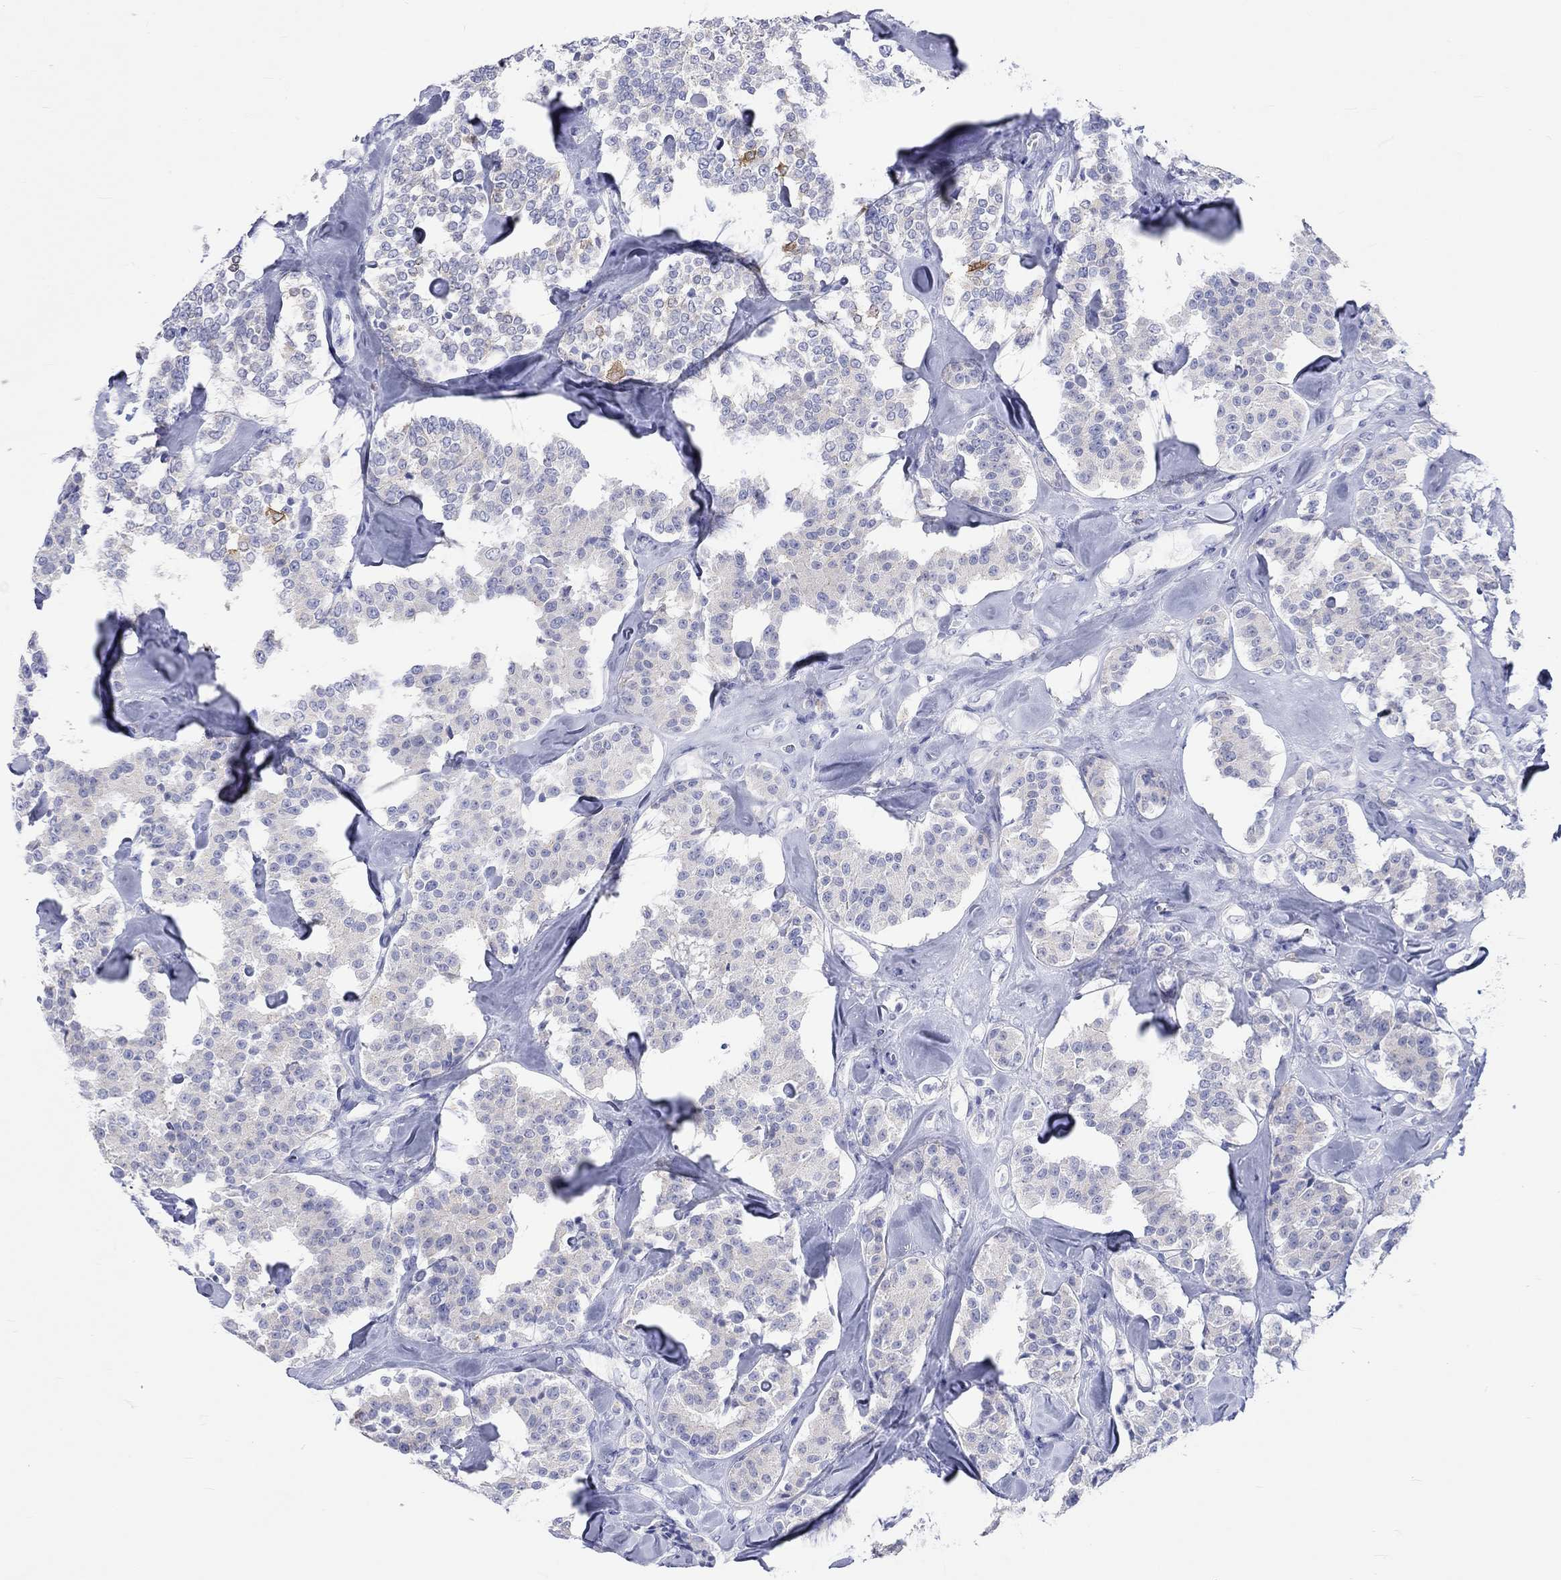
{"staining": {"intensity": "strong", "quantity": "<25%", "location": "cytoplasmic/membranous"}, "tissue": "carcinoid", "cell_type": "Tumor cells", "image_type": "cancer", "snomed": [{"axis": "morphology", "description": "Carcinoid, malignant, NOS"}, {"axis": "topography", "description": "Pancreas"}], "caption": "The immunohistochemical stain labels strong cytoplasmic/membranous staining in tumor cells of carcinoid (malignant) tissue. The protein is stained brown, and the nuclei are stained in blue (DAB IHC with brightfield microscopy, high magnification).", "gene": "SPATA9", "patient": {"sex": "male", "age": 41}}